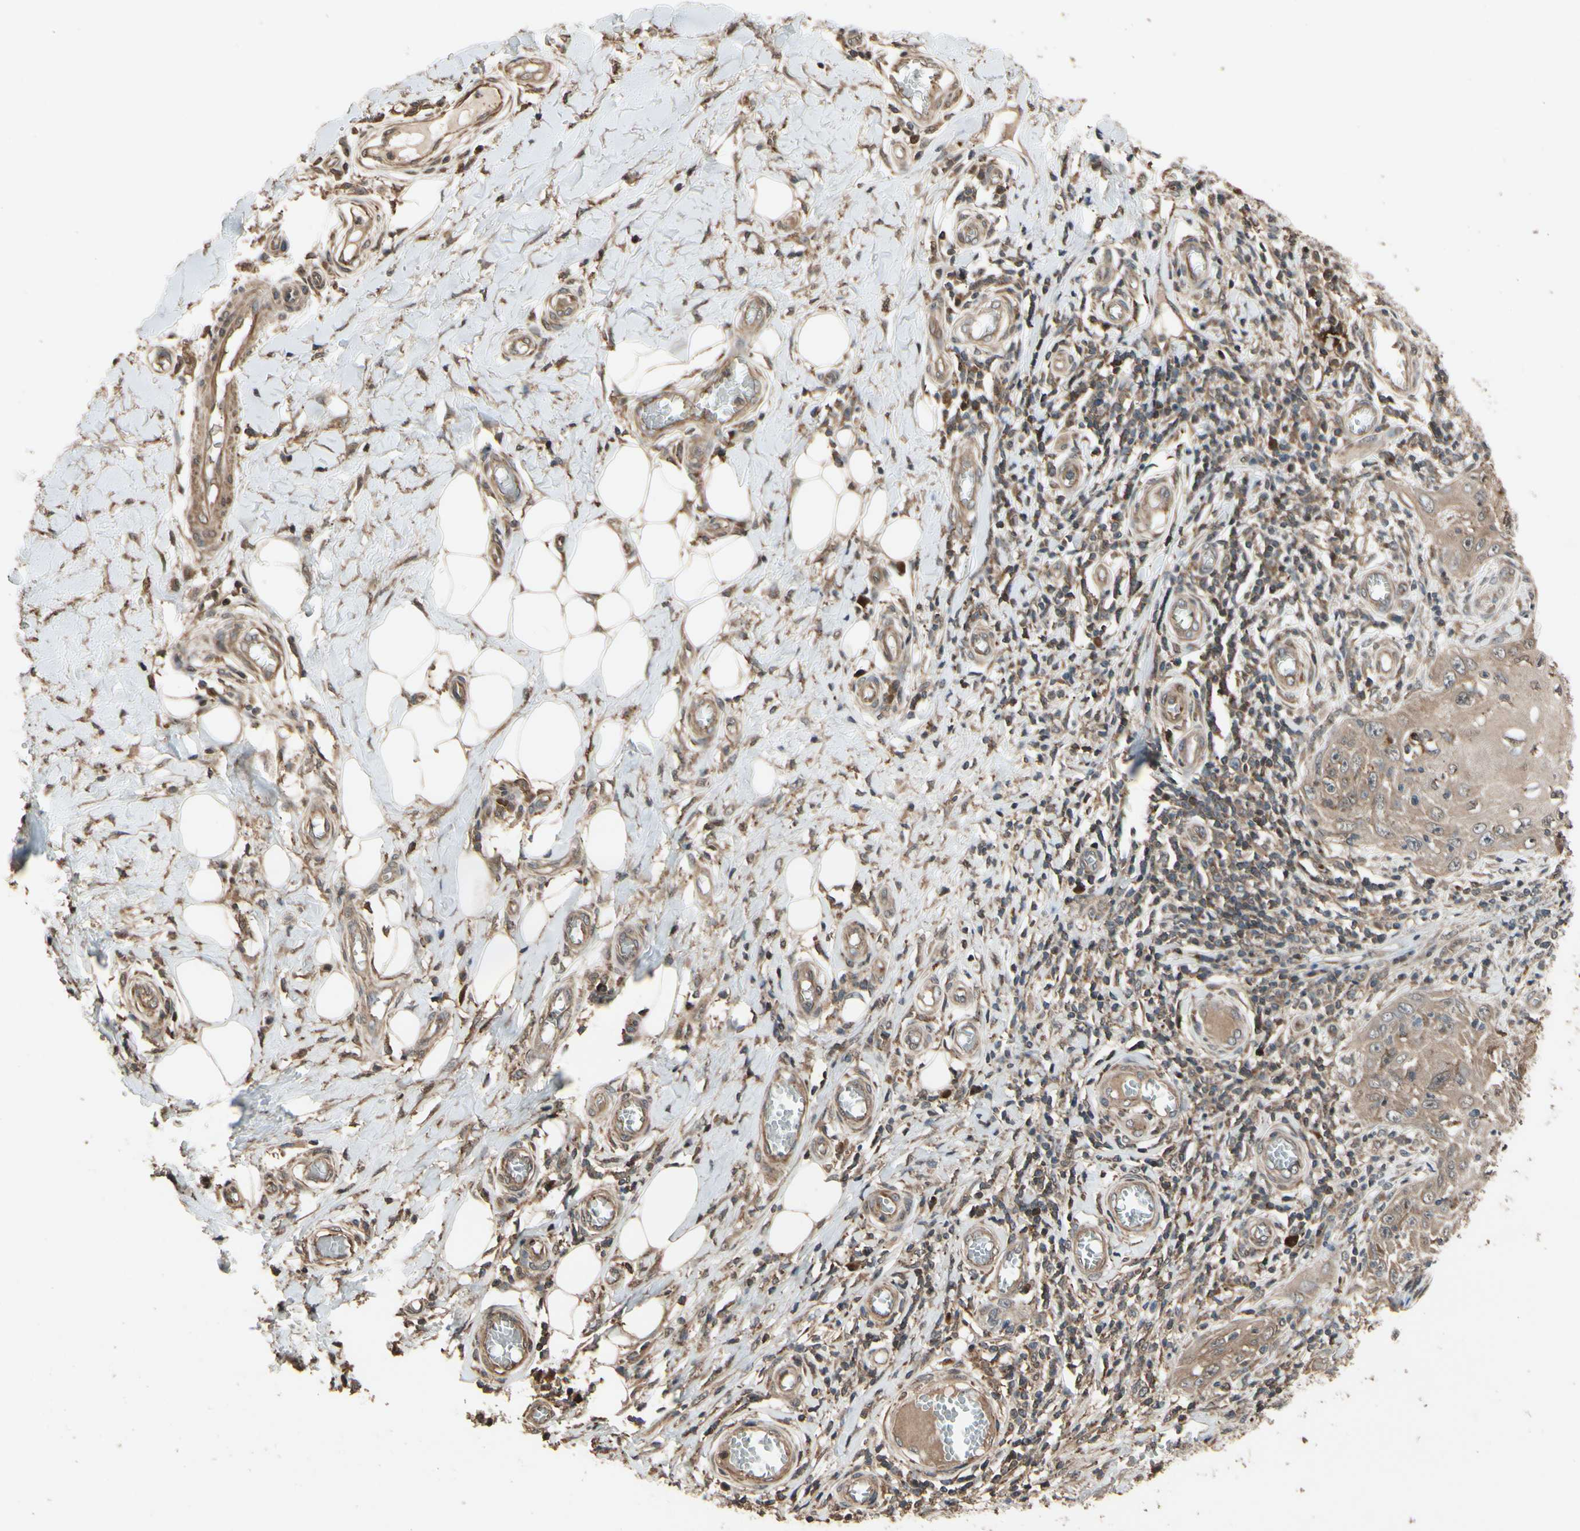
{"staining": {"intensity": "weak", "quantity": ">75%", "location": "cytoplasmic/membranous"}, "tissue": "skin cancer", "cell_type": "Tumor cells", "image_type": "cancer", "snomed": [{"axis": "morphology", "description": "Squamous cell carcinoma, NOS"}, {"axis": "topography", "description": "Skin"}], "caption": "This is an image of immunohistochemistry staining of skin cancer (squamous cell carcinoma), which shows weak positivity in the cytoplasmic/membranous of tumor cells.", "gene": "CSF1R", "patient": {"sex": "female", "age": 73}}